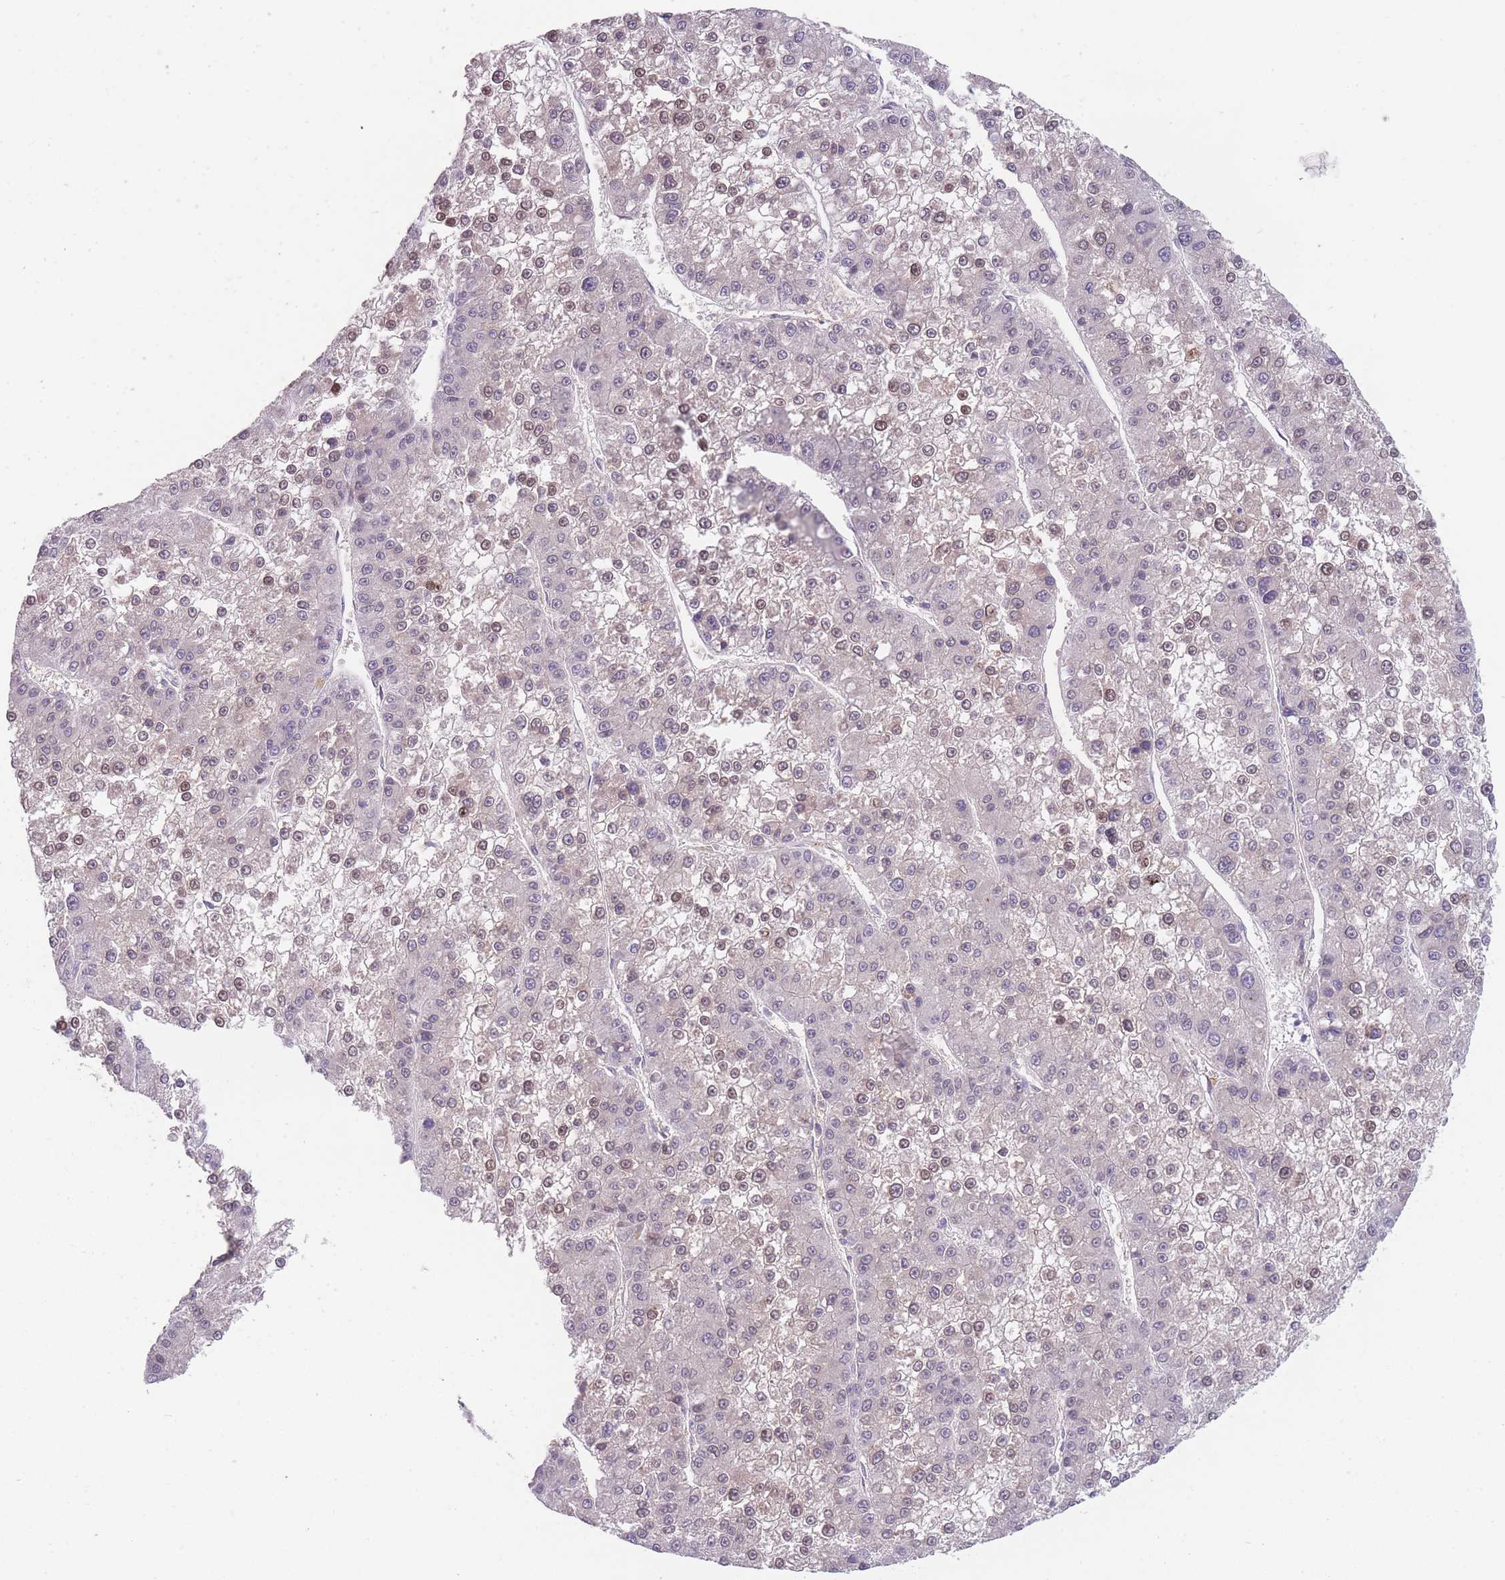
{"staining": {"intensity": "moderate", "quantity": "25%-75%", "location": "nuclear"}, "tissue": "liver cancer", "cell_type": "Tumor cells", "image_type": "cancer", "snomed": [{"axis": "morphology", "description": "Carcinoma, Hepatocellular, NOS"}, {"axis": "topography", "description": "Liver"}], "caption": "Moderate nuclear protein positivity is identified in about 25%-75% of tumor cells in liver hepatocellular carcinoma. Ihc stains the protein in brown and the nuclei are stained blue.", "gene": "SMPD4", "patient": {"sex": "female", "age": 73}}